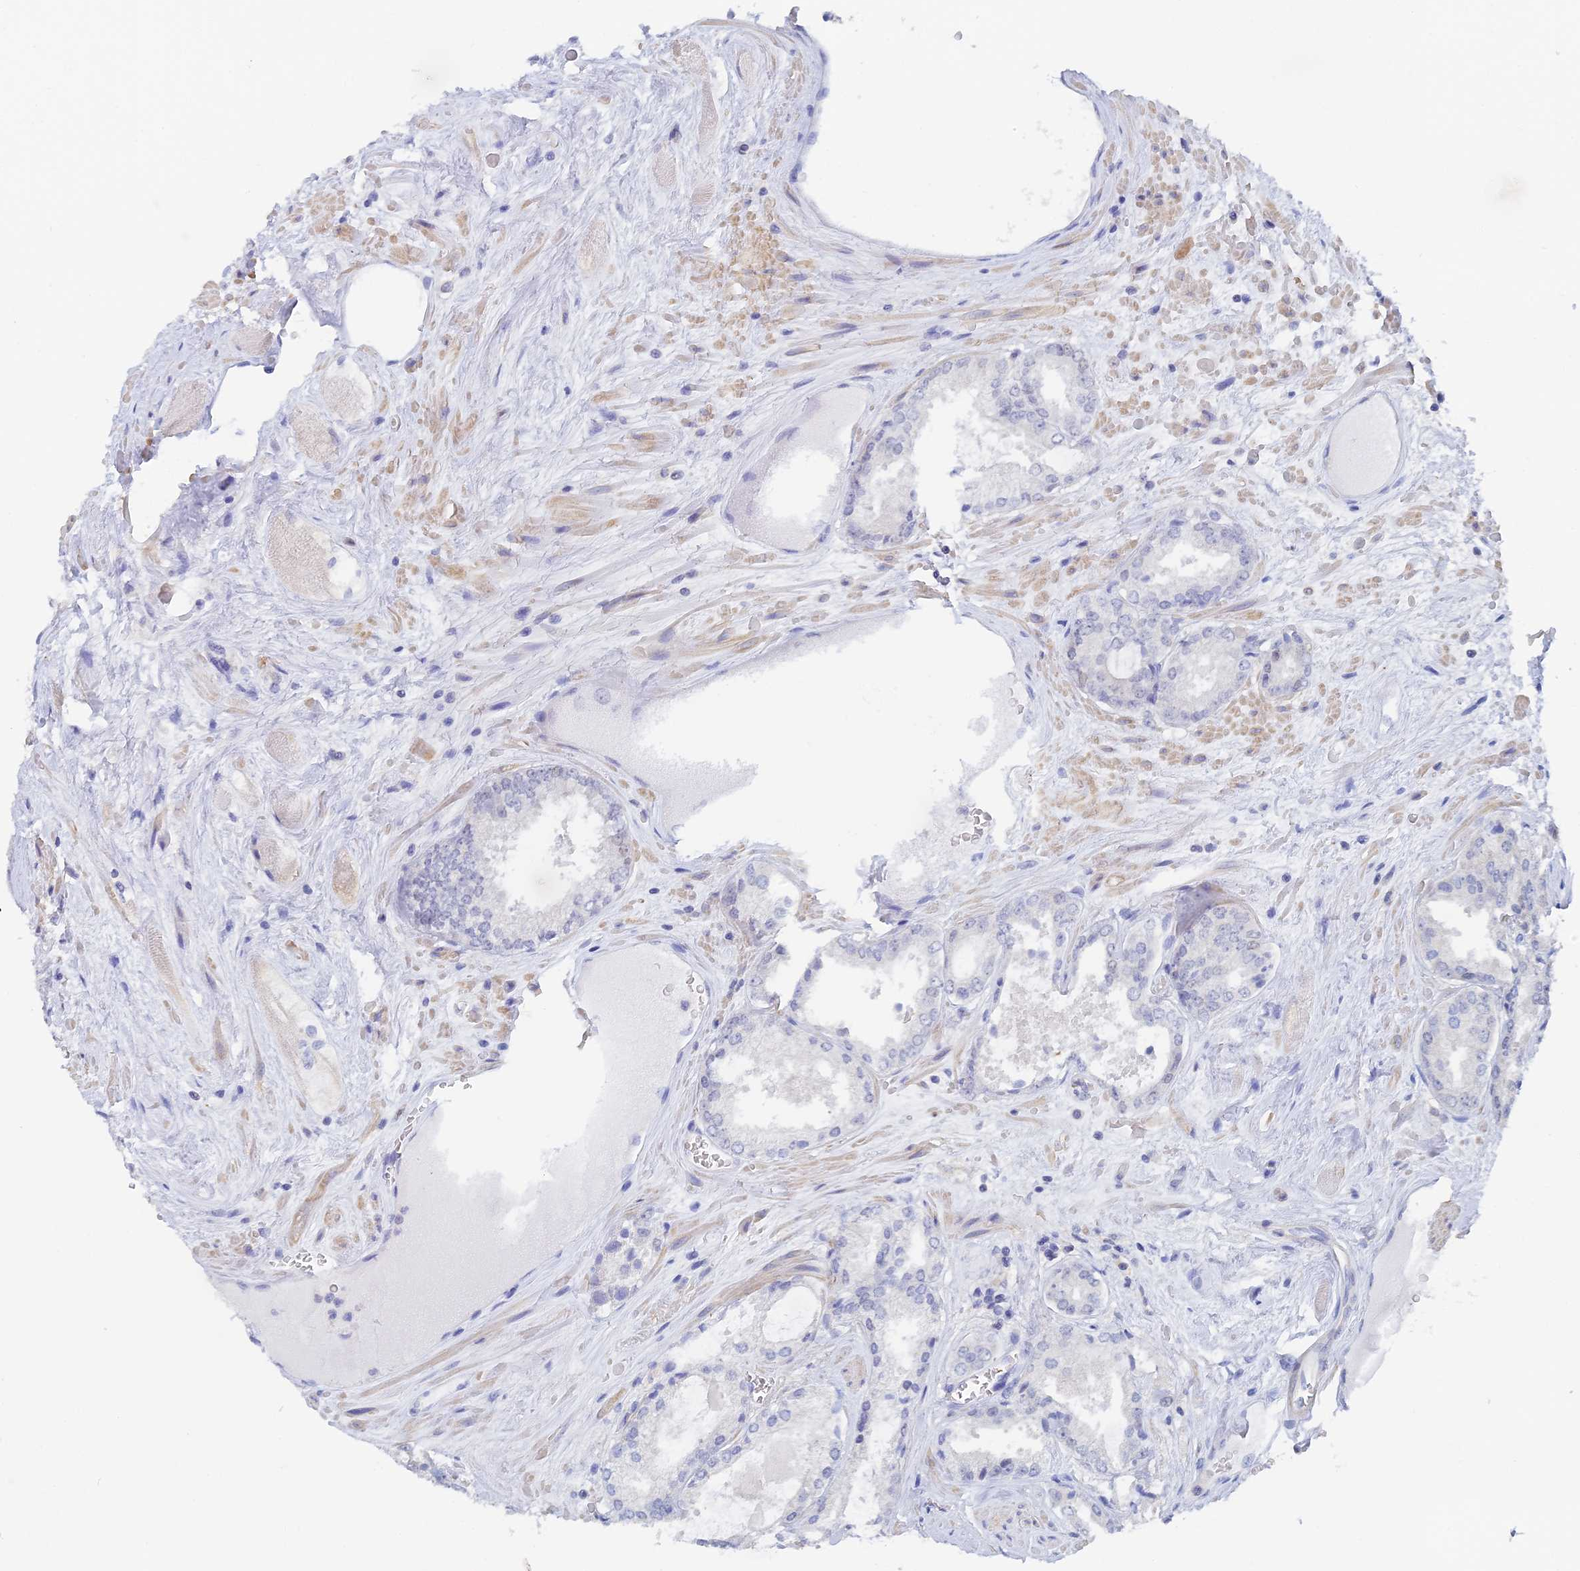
{"staining": {"intensity": "negative", "quantity": "none", "location": "none"}, "tissue": "prostate cancer", "cell_type": "Tumor cells", "image_type": "cancer", "snomed": [{"axis": "morphology", "description": "Adenocarcinoma, Low grade"}, {"axis": "topography", "description": "Prostate"}], "caption": "Immunohistochemistry micrograph of neoplastic tissue: human prostate cancer (adenocarcinoma (low-grade)) stained with DAB (3,3'-diaminobenzidine) demonstrates no significant protein staining in tumor cells.", "gene": "MCM2", "patient": {"sex": "male", "age": 68}}